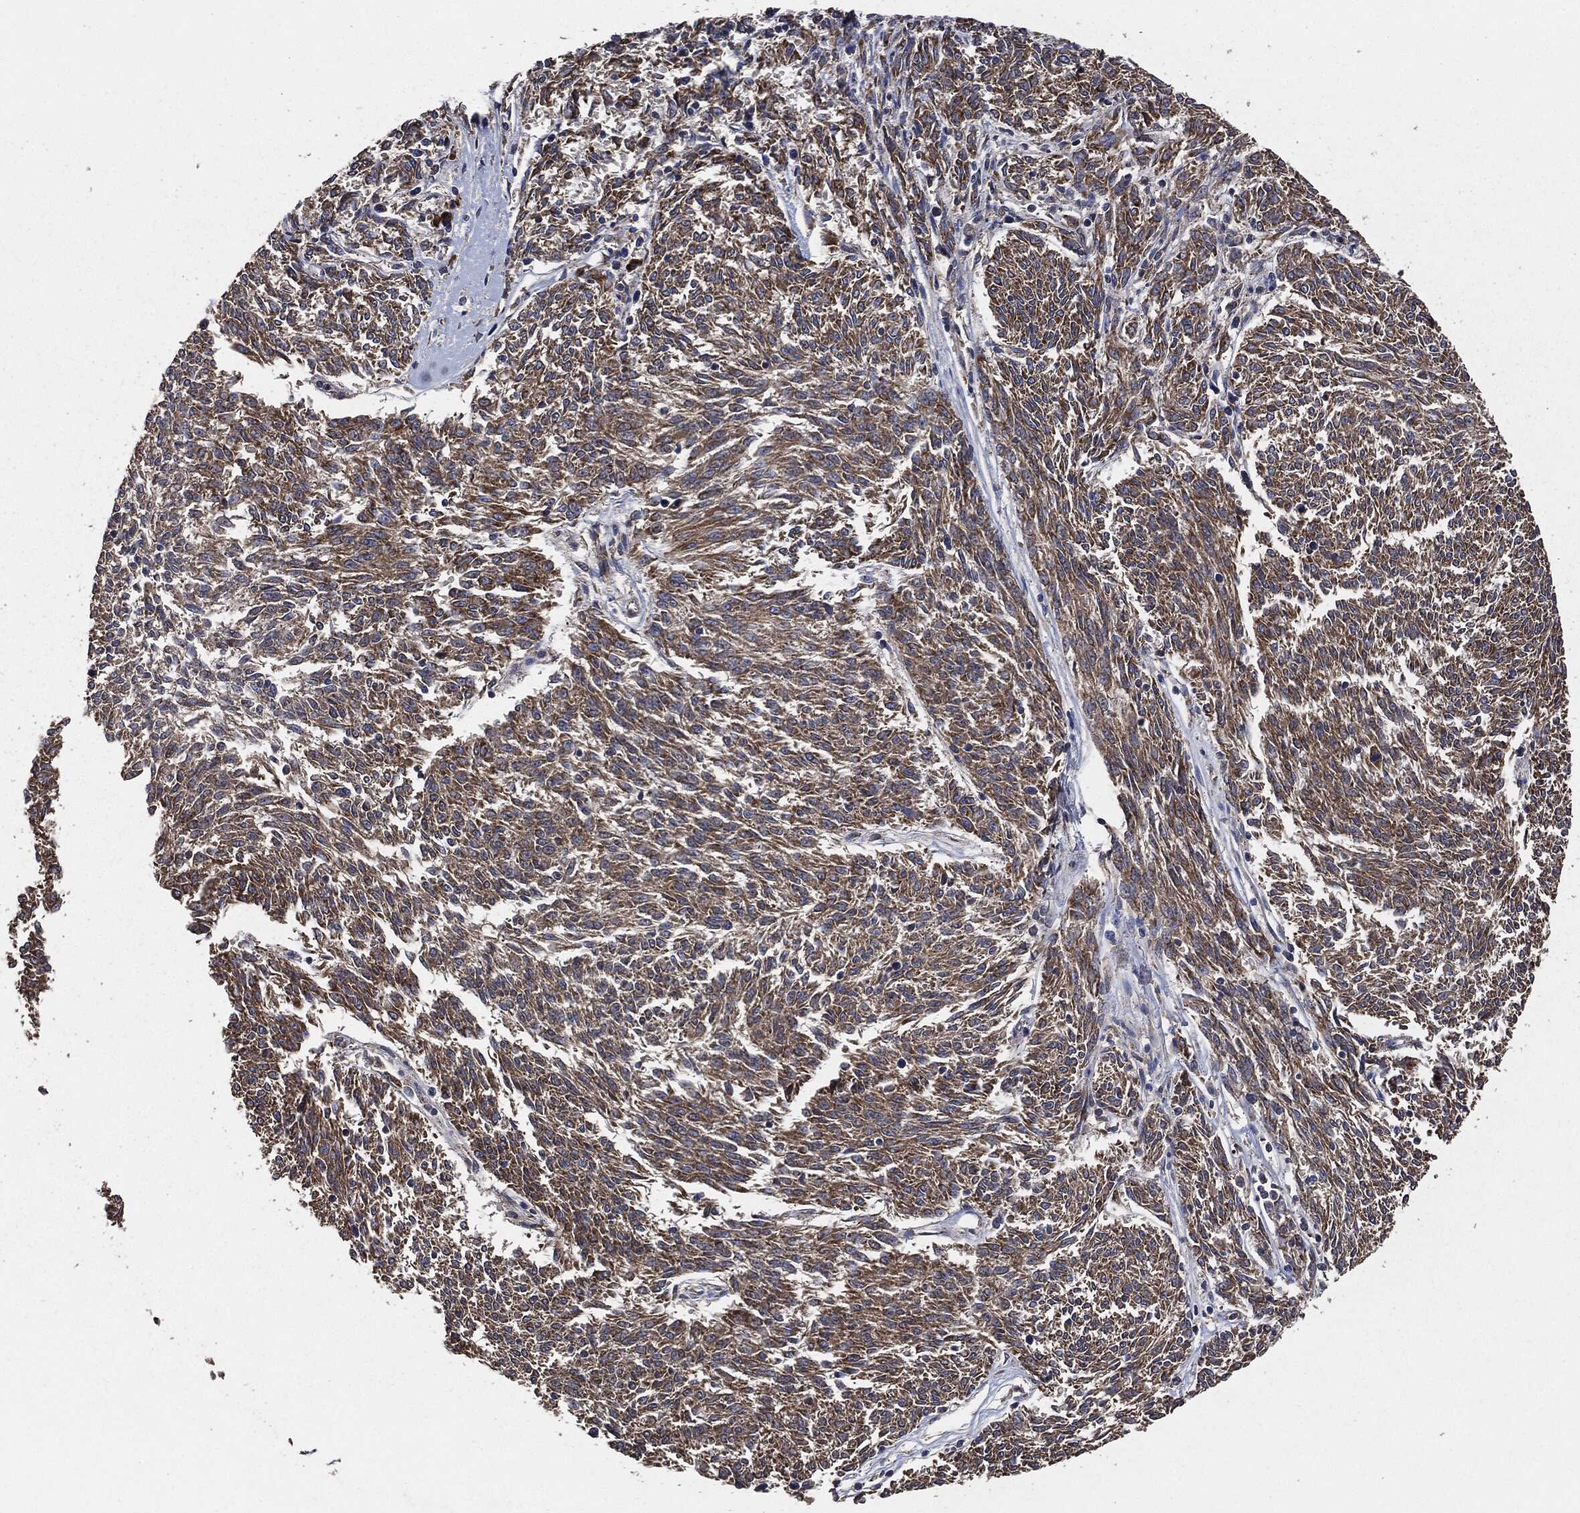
{"staining": {"intensity": "strong", "quantity": "25%-75%", "location": "cytoplasmic/membranous"}, "tissue": "melanoma", "cell_type": "Tumor cells", "image_type": "cancer", "snomed": [{"axis": "morphology", "description": "Malignant melanoma, NOS"}, {"axis": "topography", "description": "Skin"}], "caption": "This photomicrograph shows malignant melanoma stained with immunohistochemistry to label a protein in brown. The cytoplasmic/membranous of tumor cells show strong positivity for the protein. Nuclei are counter-stained blue.", "gene": "STK3", "patient": {"sex": "female", "age": 72}}